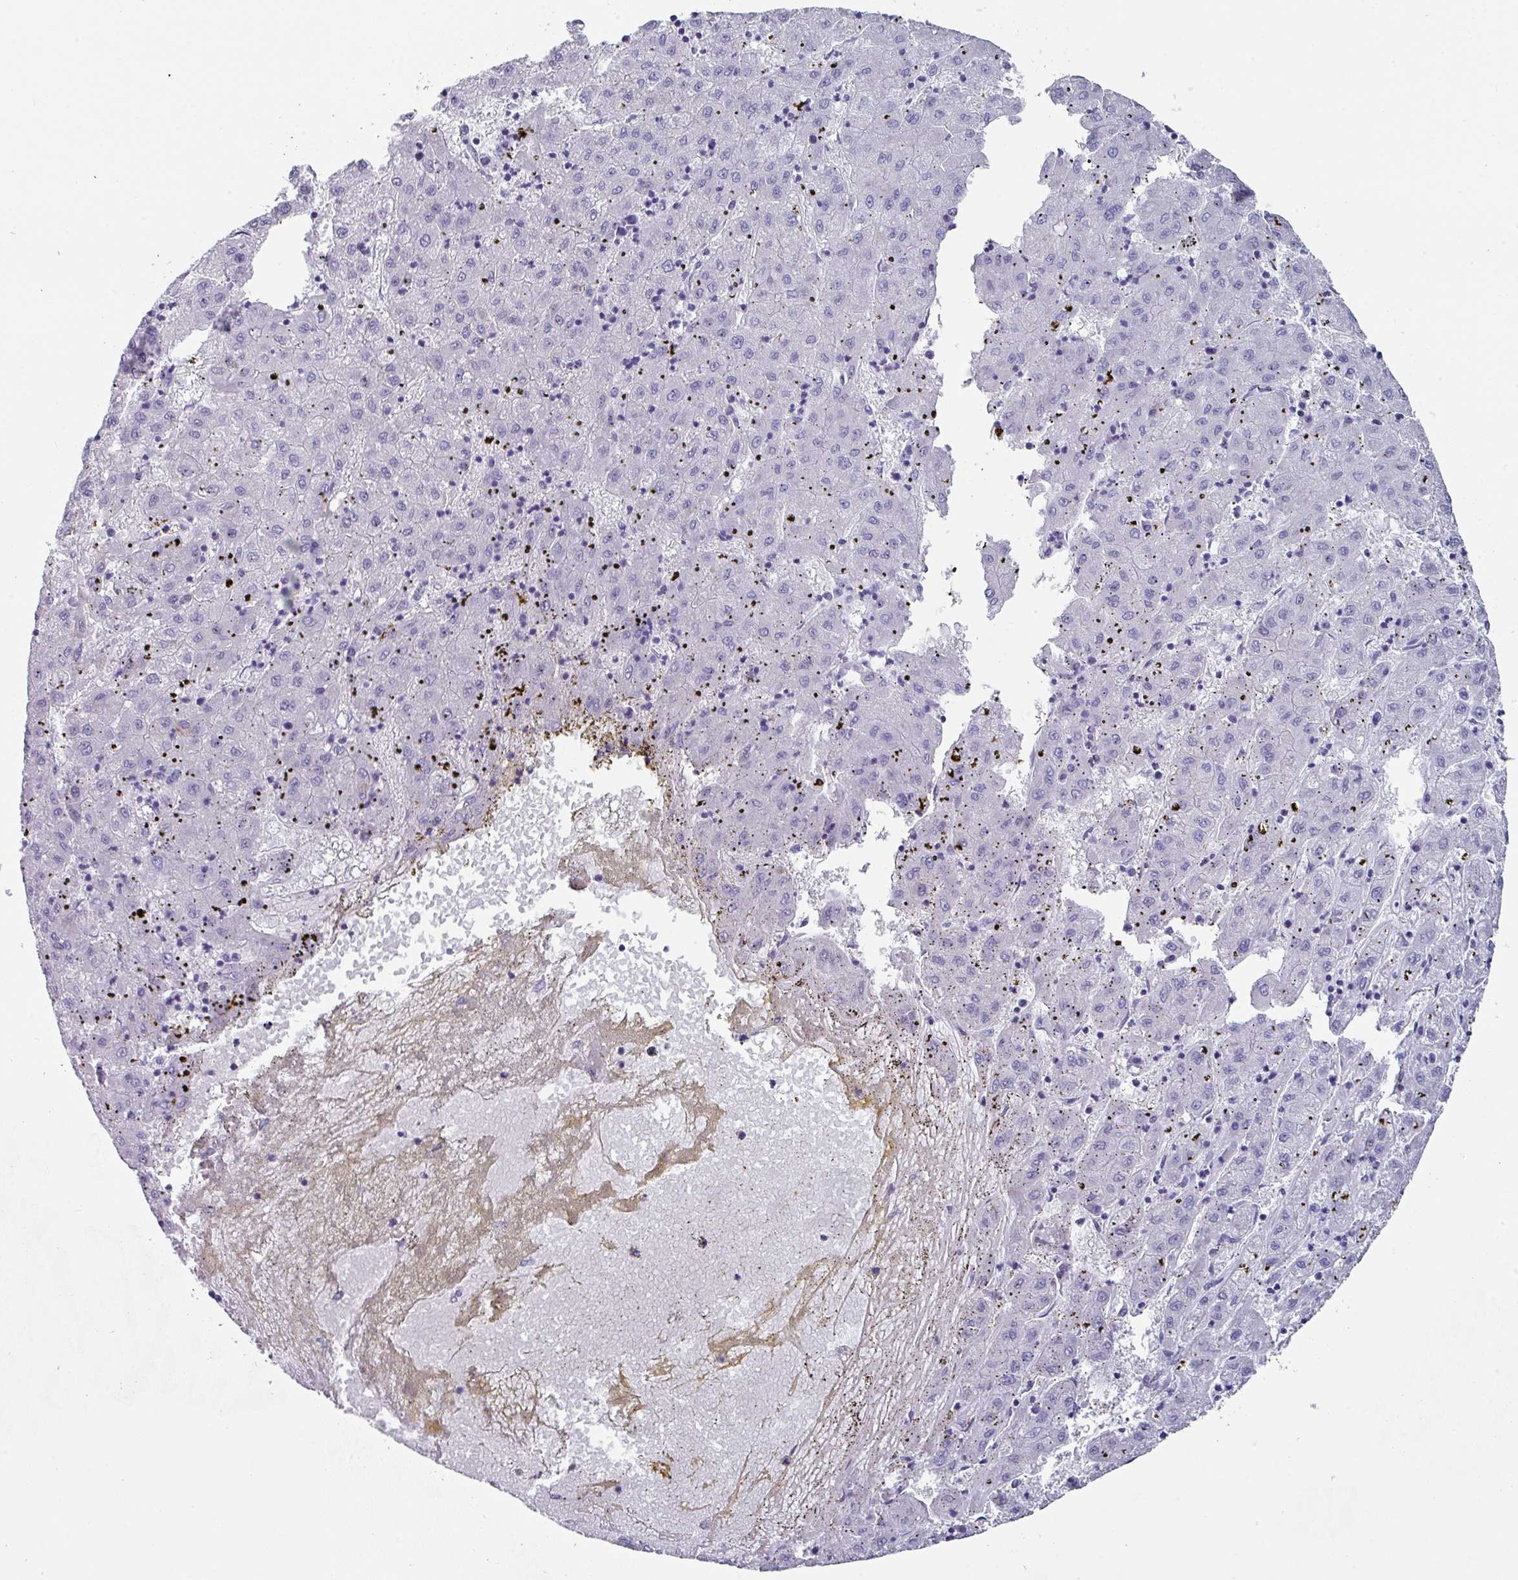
{"staining": {"intensity": "negative", "quantity": "none", "location": "none"}, "tissue": "liver cancer", "cell_type": "Tumor cells", "image_type": "cancer", "snomed": [{"axis": "morphology", "description": "Carcinoma, Hepatocellular, NOS"}, {"axis": "topography", "description": "Liver"}], "caption": "Photomicrograph shows no significant protein staining in tumor cells of liver cancer (hepatocellular carcinoma).", "gene": "PEX10", "patient": {"sex": "male", "age": 72}}